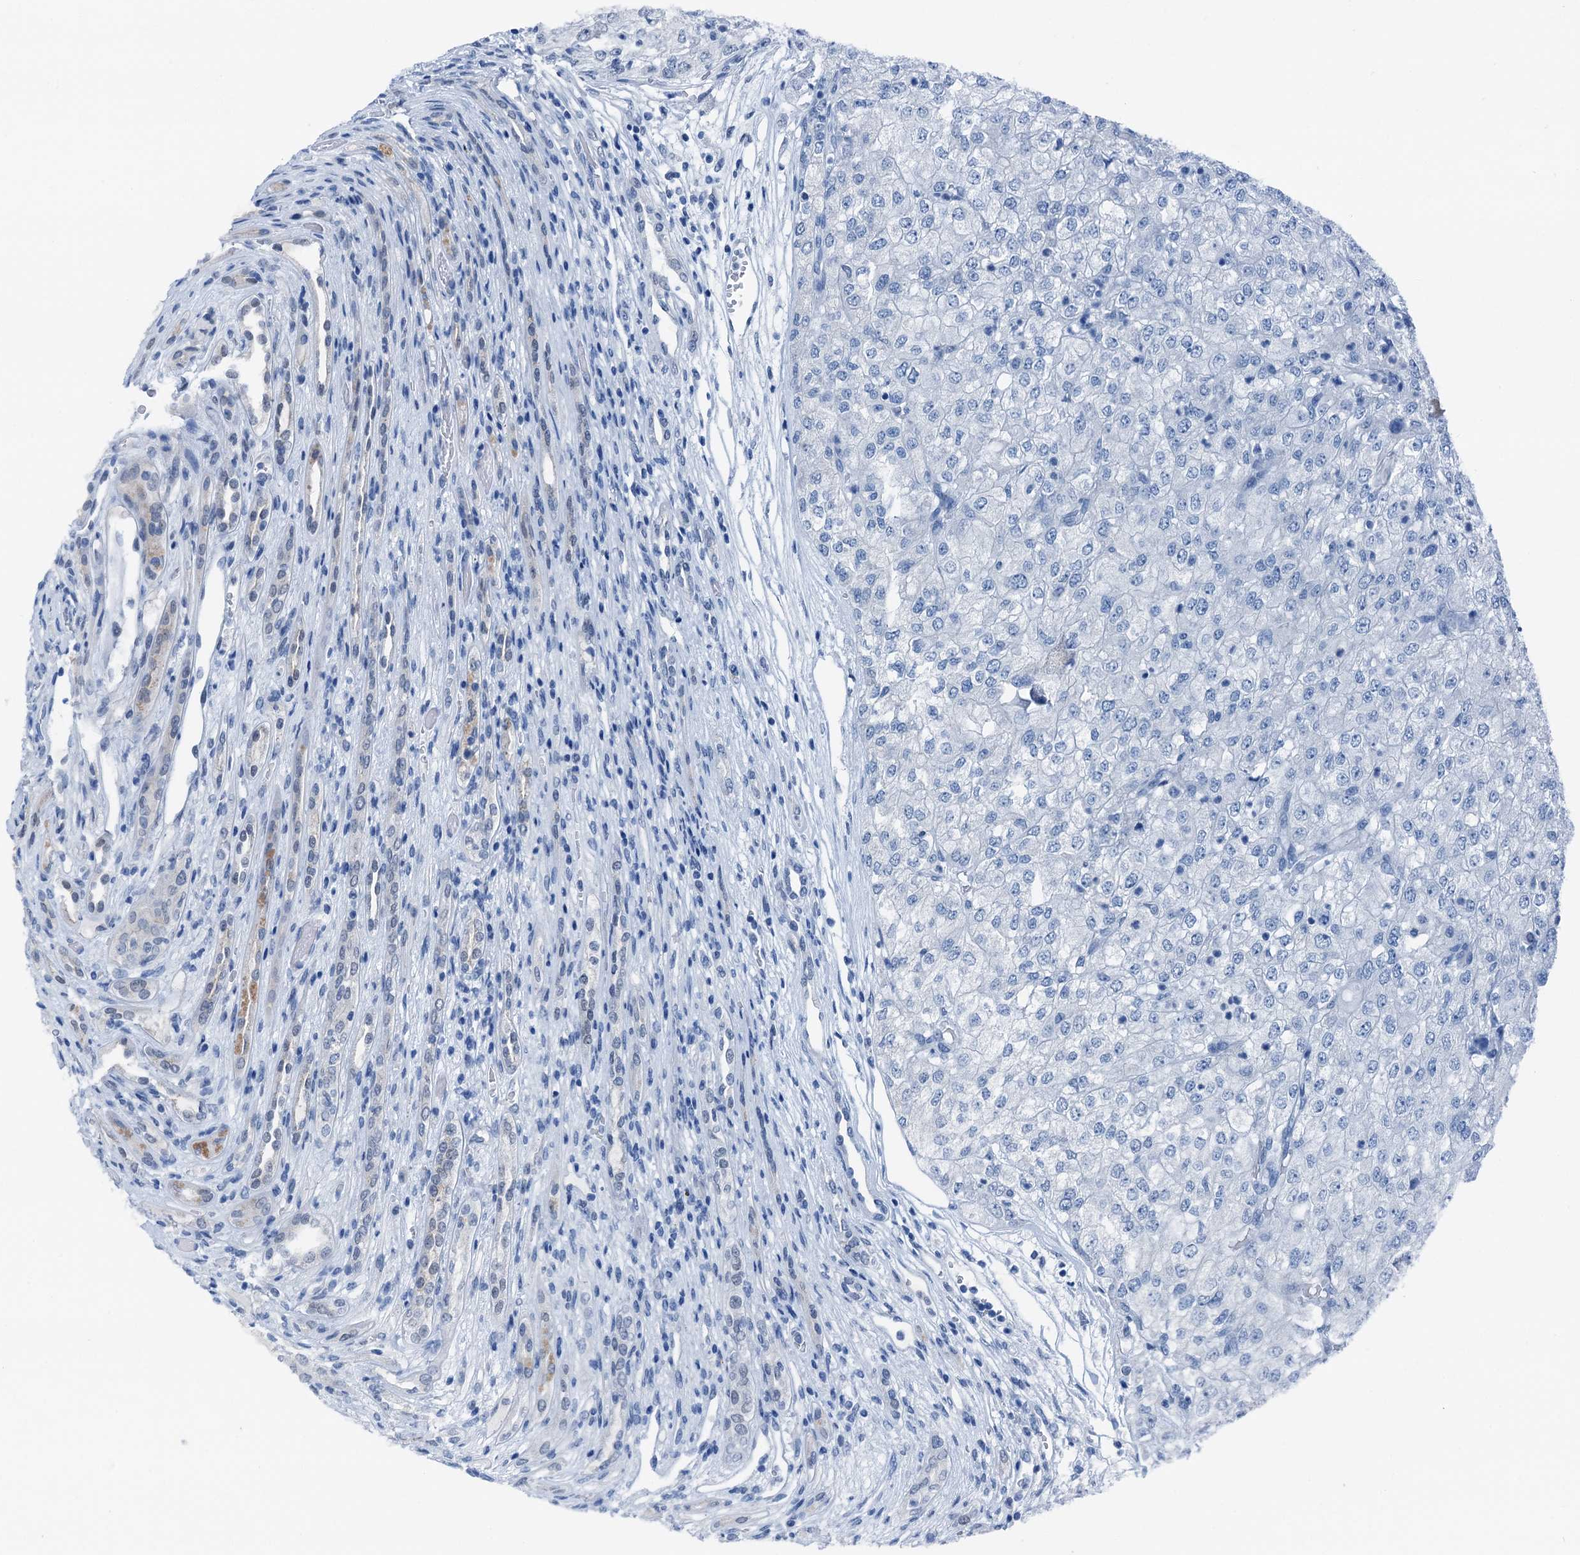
{"staining": {"intensity": "negative", "quantity": "none", "location": "none"}, "tissue": "renal cancer", "cell_type": "Tumor cells", "image_type": "cancer", "snomed": [{"axis": "morphology", "description": "Adenocarcinoma, NOS"}, {"axis": "topography", "description": "Kidney"}], "caption": "A high-resolution image shows immunohistochemistry staining of renal adenocarcinoma, which displays no significant staining in tumor cells.", "gene": "CBLN3", "patient": {"sex": "female", "age": 54}}